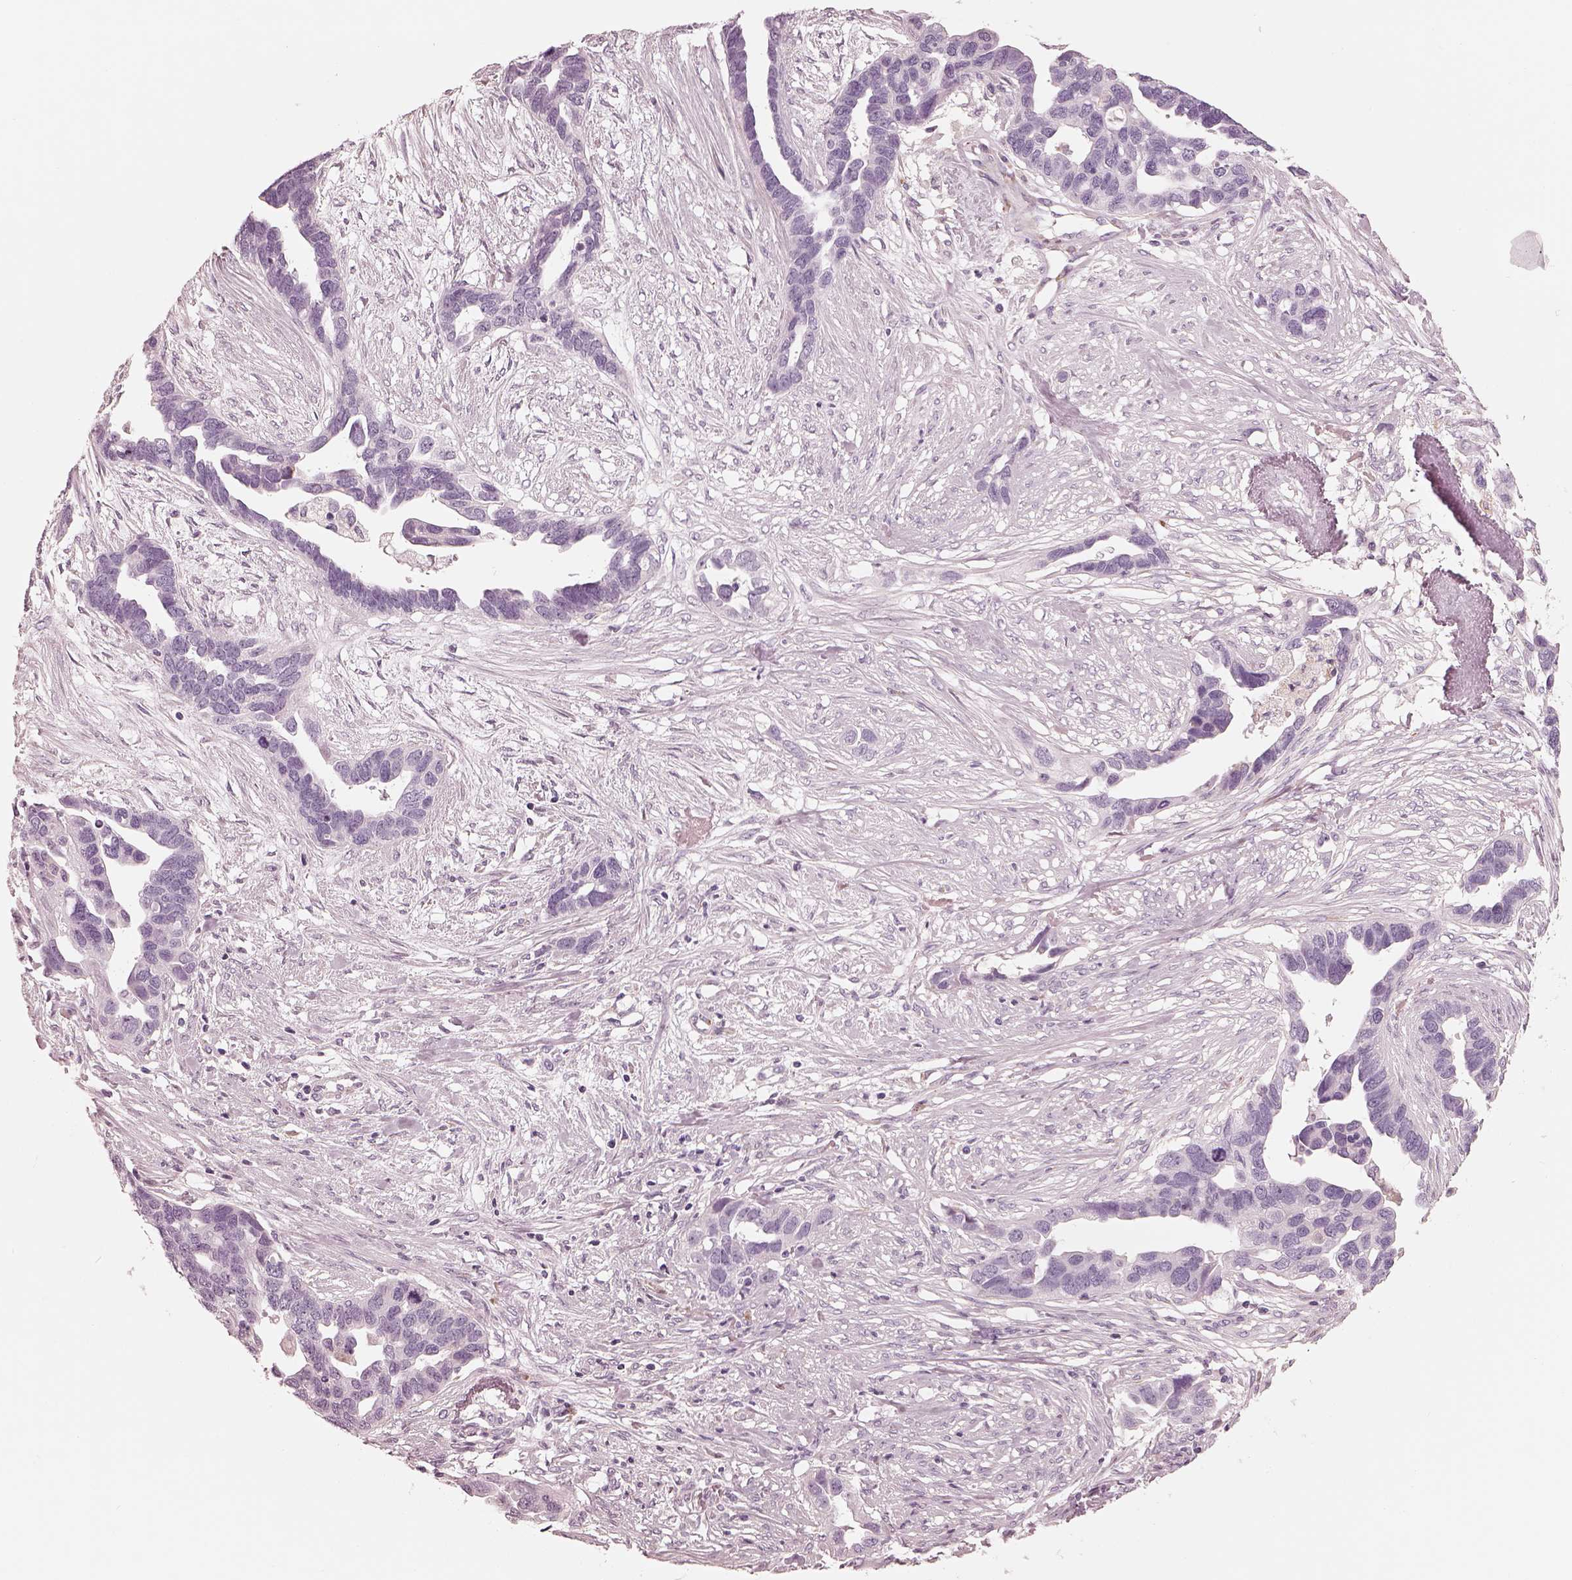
{"staining": {"intensity": "negative", "quantity": "none", "location": "none"}, "tissue": "ovarian cancer", "cell_type": "Tumor cells", "image_type": "cancer", "snomed": [{"axis": "morphology", "description": "Cystadenocarcinoma, serous, NOS"}, {"axis": "topography", "description": "Ovary"}], "caption": "DAB (3,3'-diaminobenzidine) immunohistochemical staining of human serous cystadenocarcinoma (ovarian) displays no significant staining in tumor cells. (DAB (3,3'-diaminobenzidine) immunohistochemistry, high magnification).", "gene": "CADM2", "patient": {"sex": "female", "age": 54}}